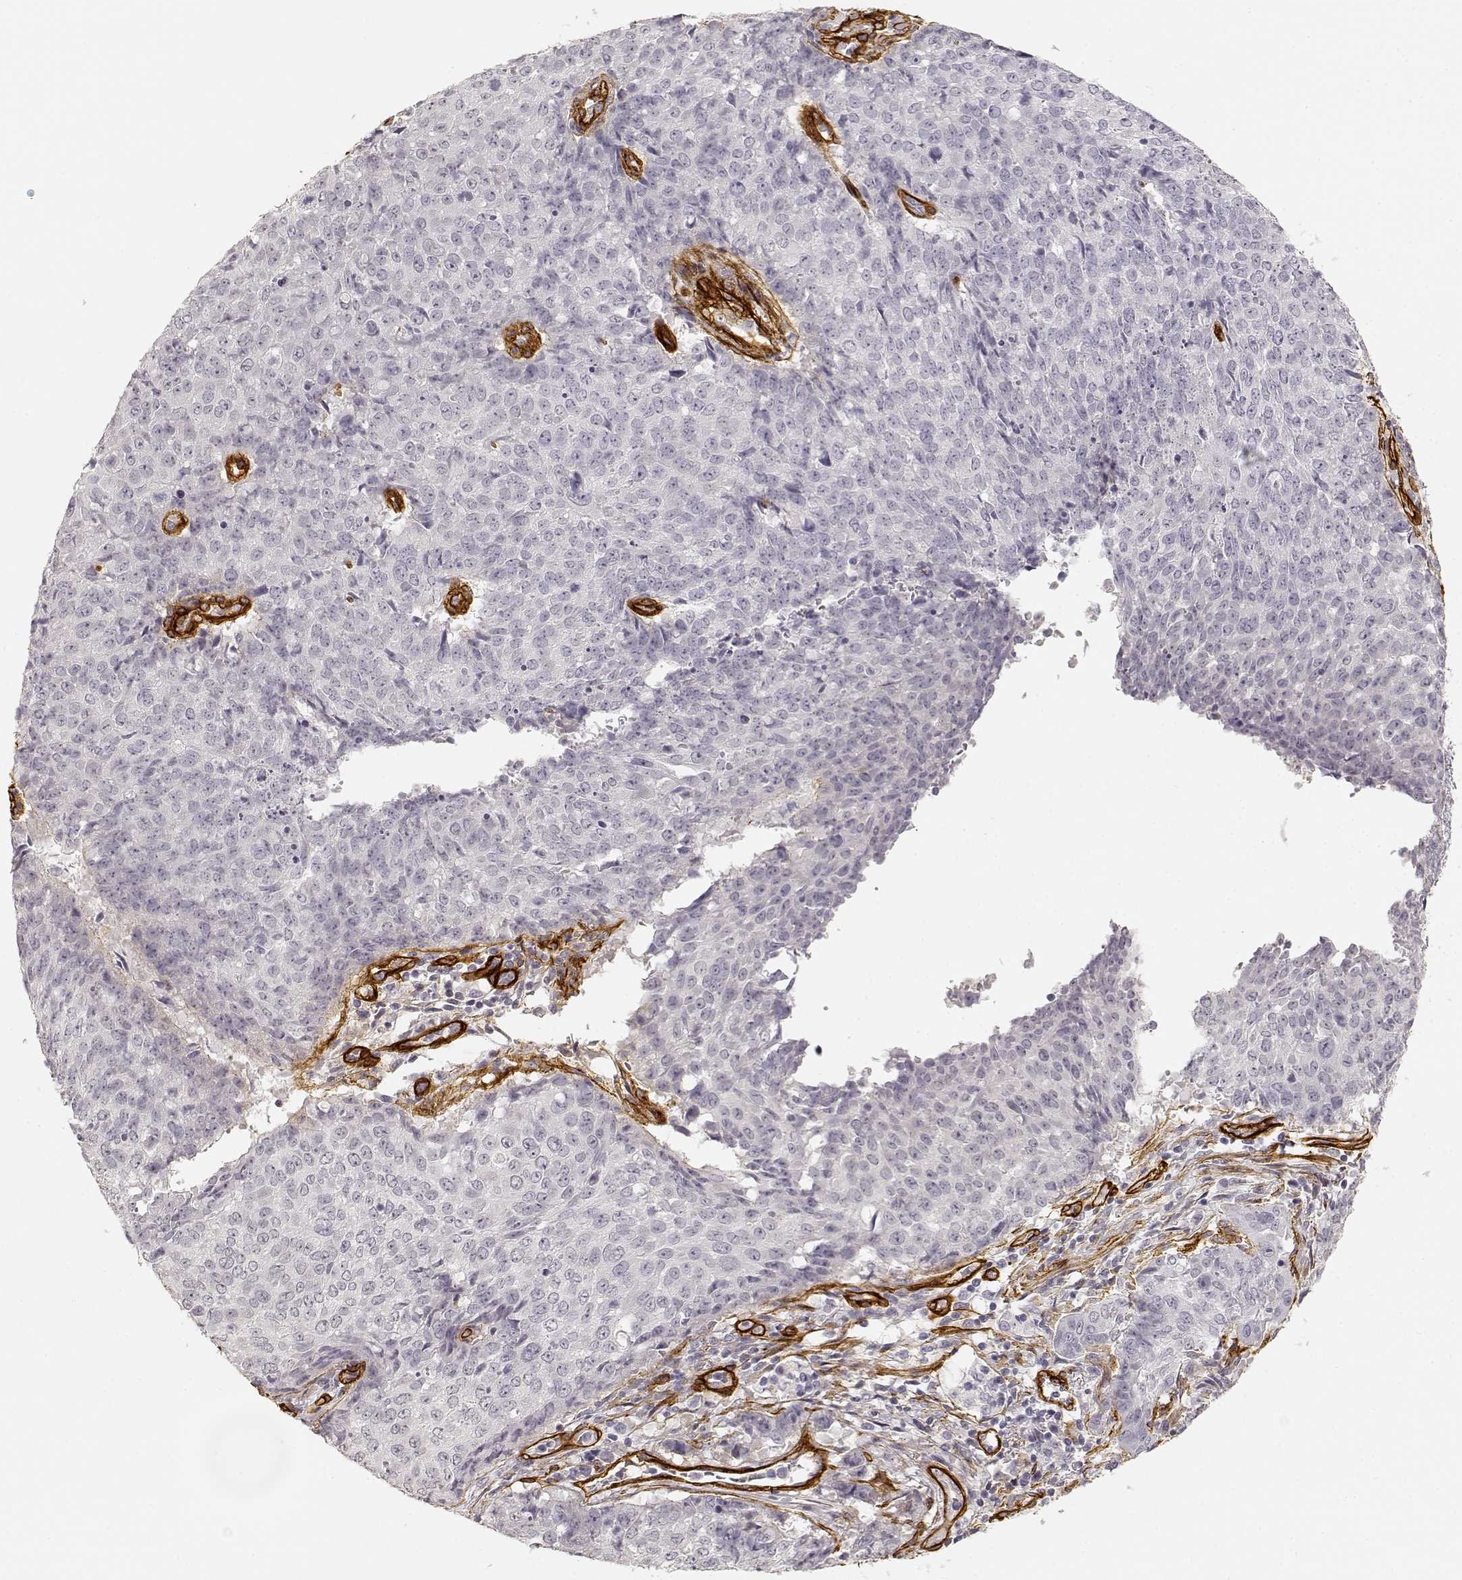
{"staining": {"intensity": "negative", "quantity": "none", "location": "none"}, "tissue": "lung cancer", "cell_type": "Tumor cells", "image_type": "cancer", "snomed": [{"axis": "morphology", "description": "Normal tissue, NOS"}, {"axis": "morphology", "description": "Squamous cell carcinoma, NOS"}, {"axis": "topography", "description": "Bronchus"}, {"axis": "topography", "description": "Lung"}], "caption": "Protein analysis of lung cancer reveals no significant positivity in tumor cells.", "gene": "LAMA4", "patient": {"sex": "male", "age": 64}}